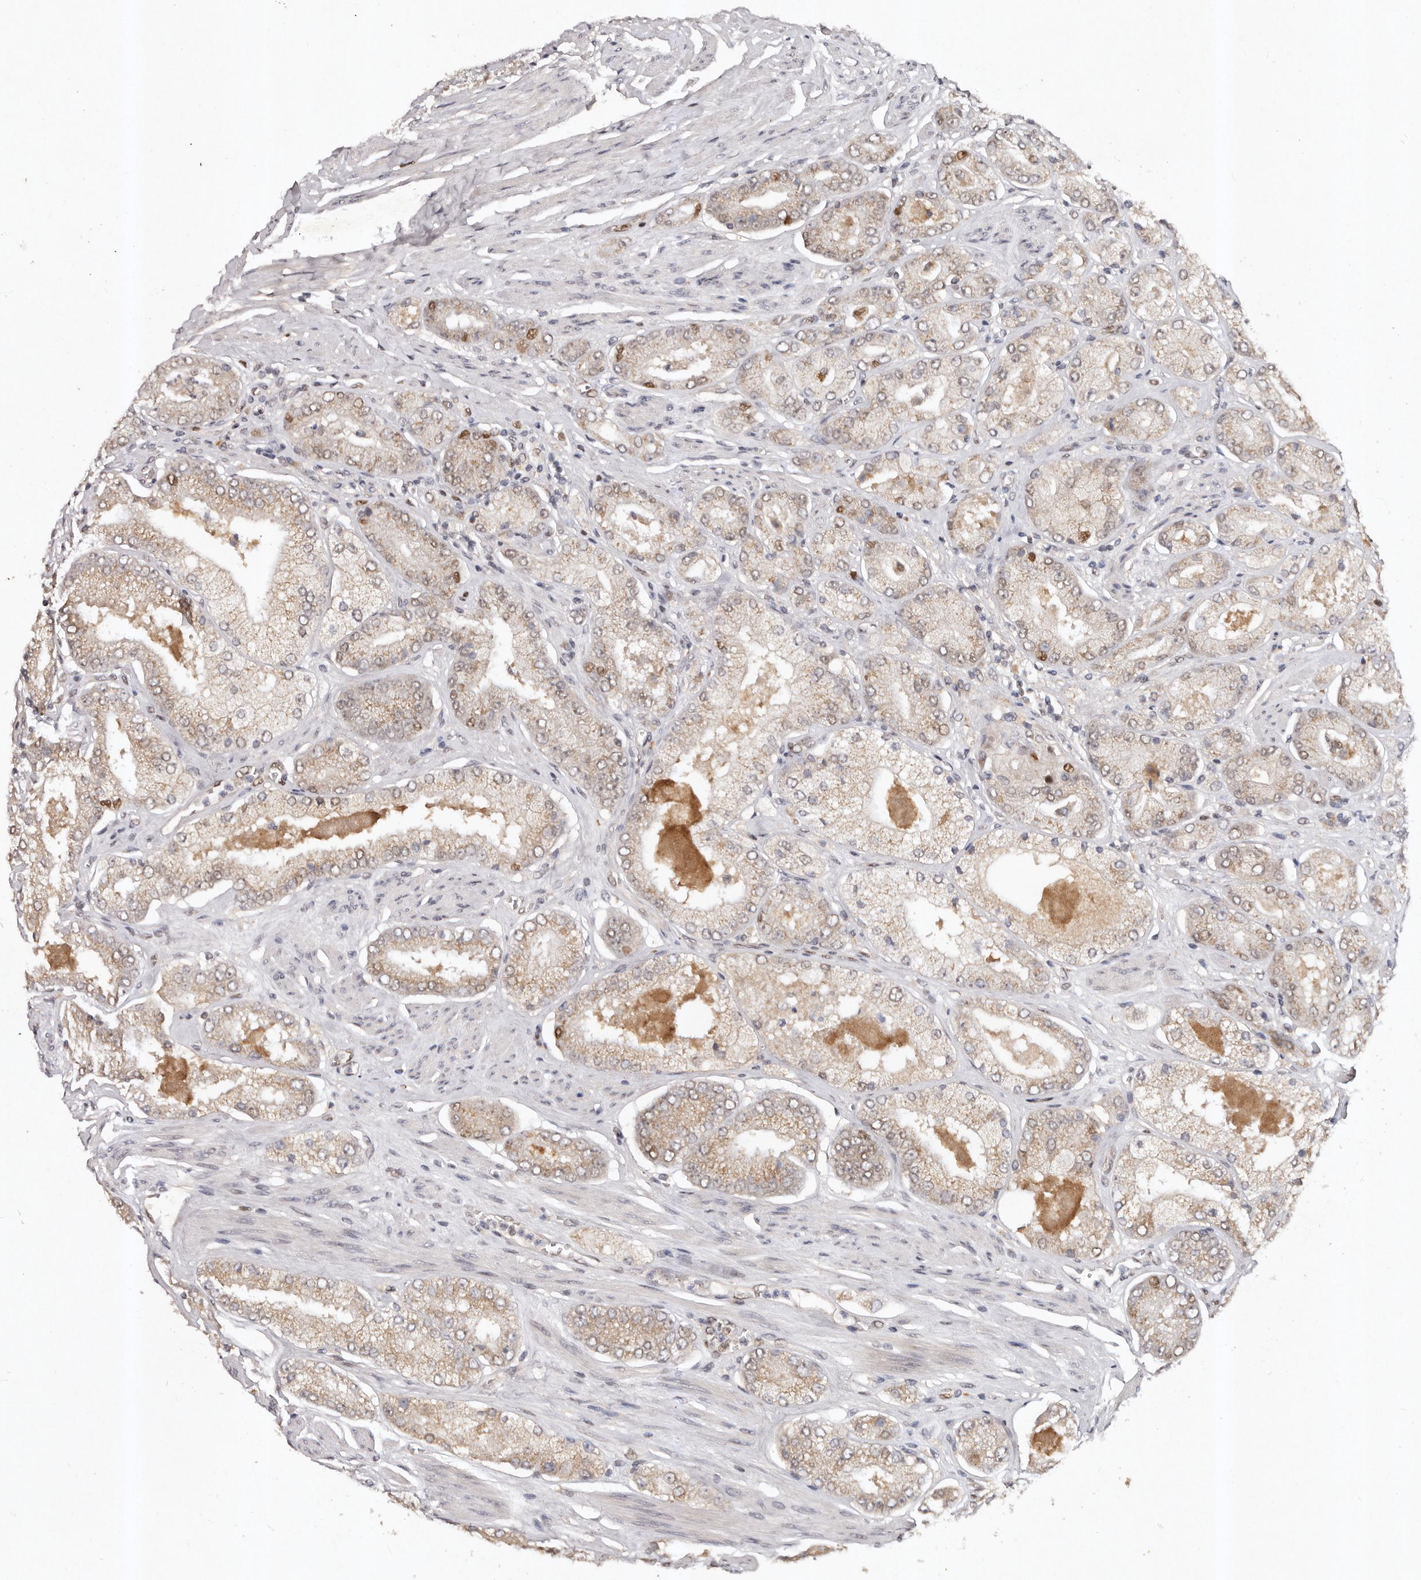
{"staining": {"intensity": "weak", "quantity": "25%-75%", "location": "cytoplasmic/membranous"}, "tissue": "prostate cancer", "cell_type": "Tumor cells", "image_type": "cancer", "snomed": [{"axis": "morphology", "description": "Adenocarcinoma, High grade"}, {"axis": "topography", "description": "Prostate"}], "caption": "Immunohistochemistry (IHC) micrograph of prostate cancer stained for a protein (brown), which demonstrates low levels of weak cytoplasmic/membranous staining in approximately 25%-75% of tumor cells.", "gene": "KLF7", "patient": {"sex": "male", "age": 58}}